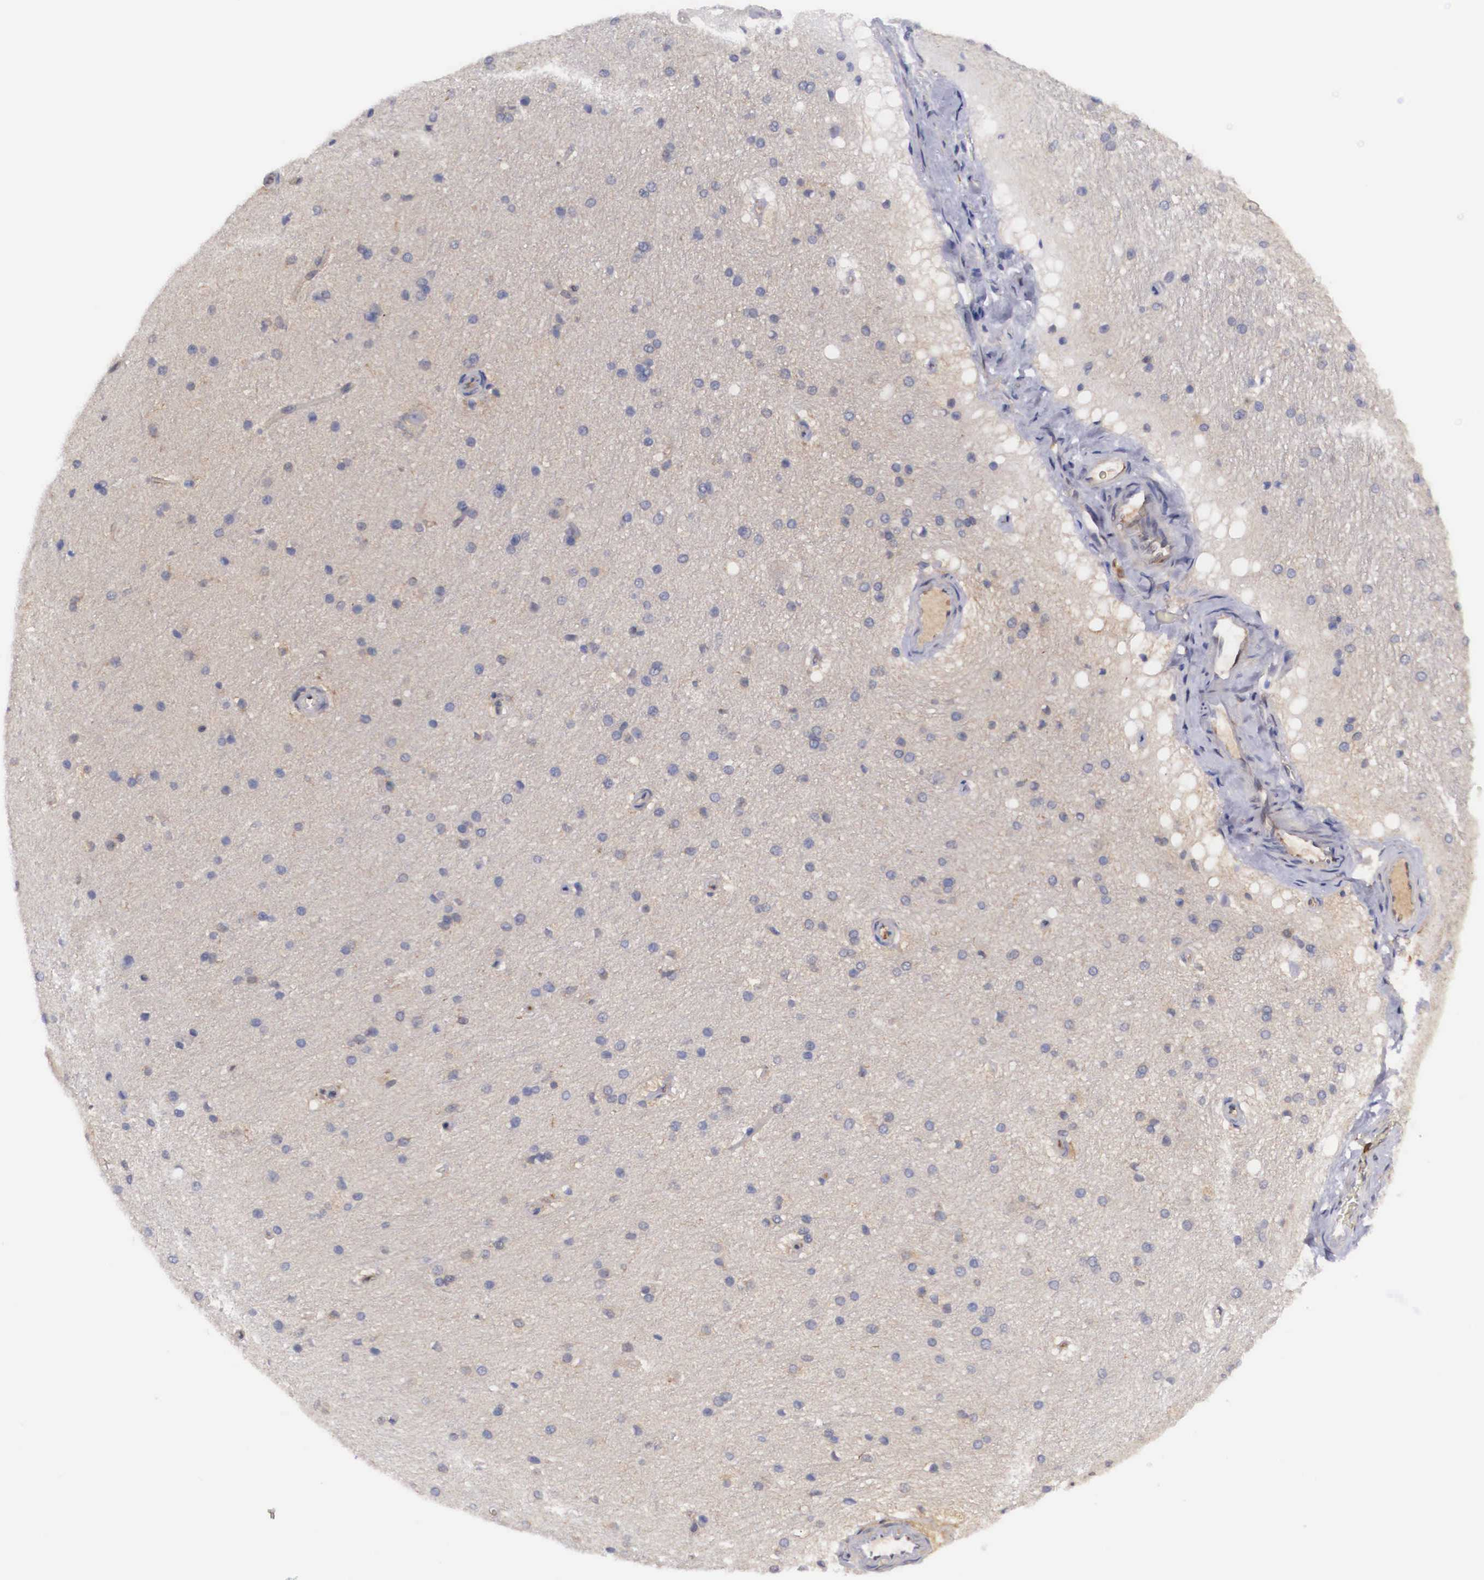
{"staining": {"intensity": "weak", "quantity": ">75%", "location": "cytoplasmic/membranous"}, "tissue": "cerebral cortex", "cell_type": "Endothelial cells", "image_type": "normal", "snomed": [{"axis": "morphology", "description": "Normal tissue, NOS"}, {"axis": "topography", "description": "Cerebral cortex"}, {"axis": "topography", "description": "Hippocampus"}], "caption": "IHC photomicrograph of normal cerebral cortex: cerebral cortex stained using IHC demonstrates low levels of weak protein expression localized specifically in the cytoplasmic/membranous of endothelial cells, appearing as a cytoplasmic/membranous brown color.", "gene": "ADSL", "patient": {"sex": "female", "age": 19}}